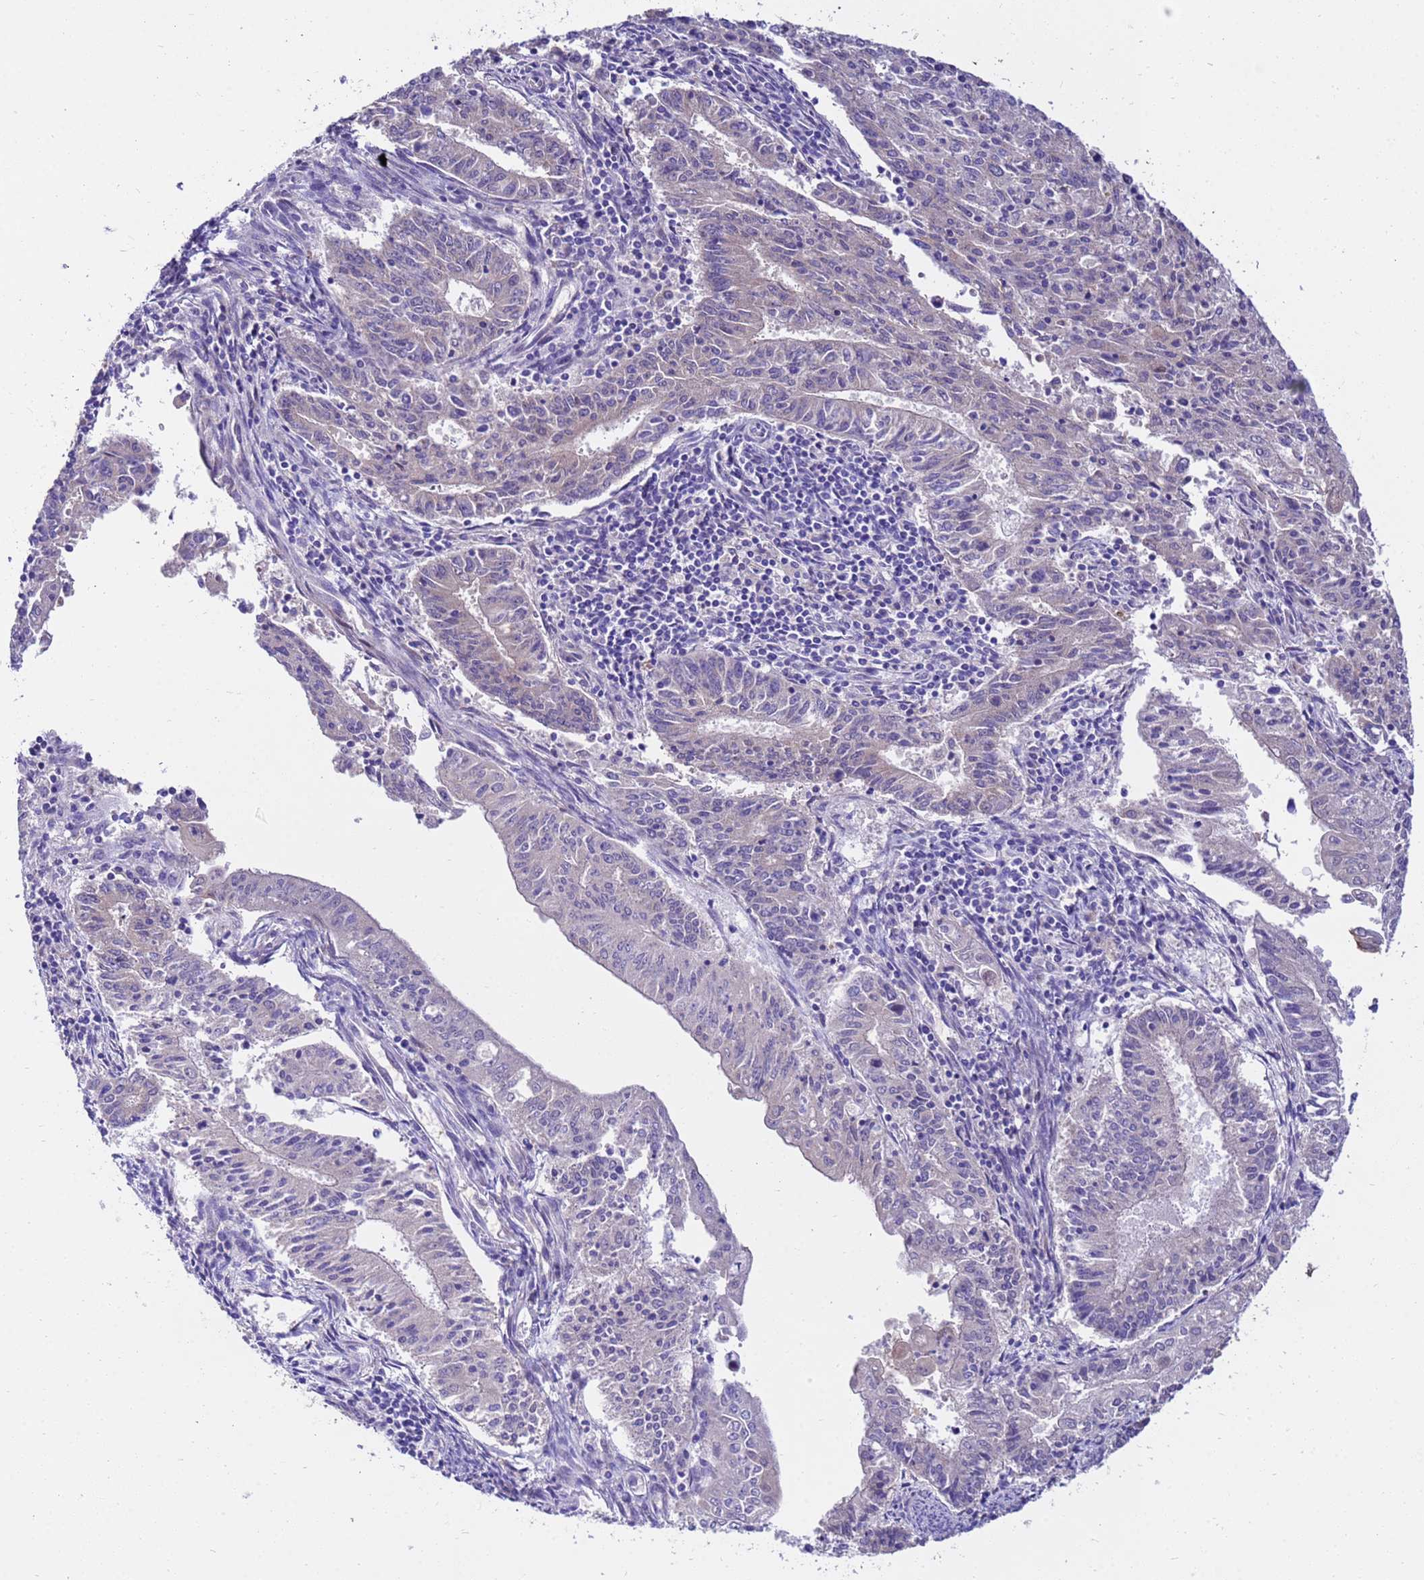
{"staining": {"intensity": "weak", "quantity": "25%-75%", "location": "cytoplasmic/membranous"}, "tissue": "endometrial cancer", "cell_type": "Tumor cells", "image_type": "cancer", "snomed": [{"axis": "morphology", "description": "Adenocarcinoma, NOS"}, {"axis": "topography", "description": "Endometrium"}], "caption": "Tumor cells exhibit weak cytoplasmic/membranous staining in about 25%-75% of cells in endometrial cancer.", "gene": "GET3", "patient": {"sex": "female", "age": 59}}